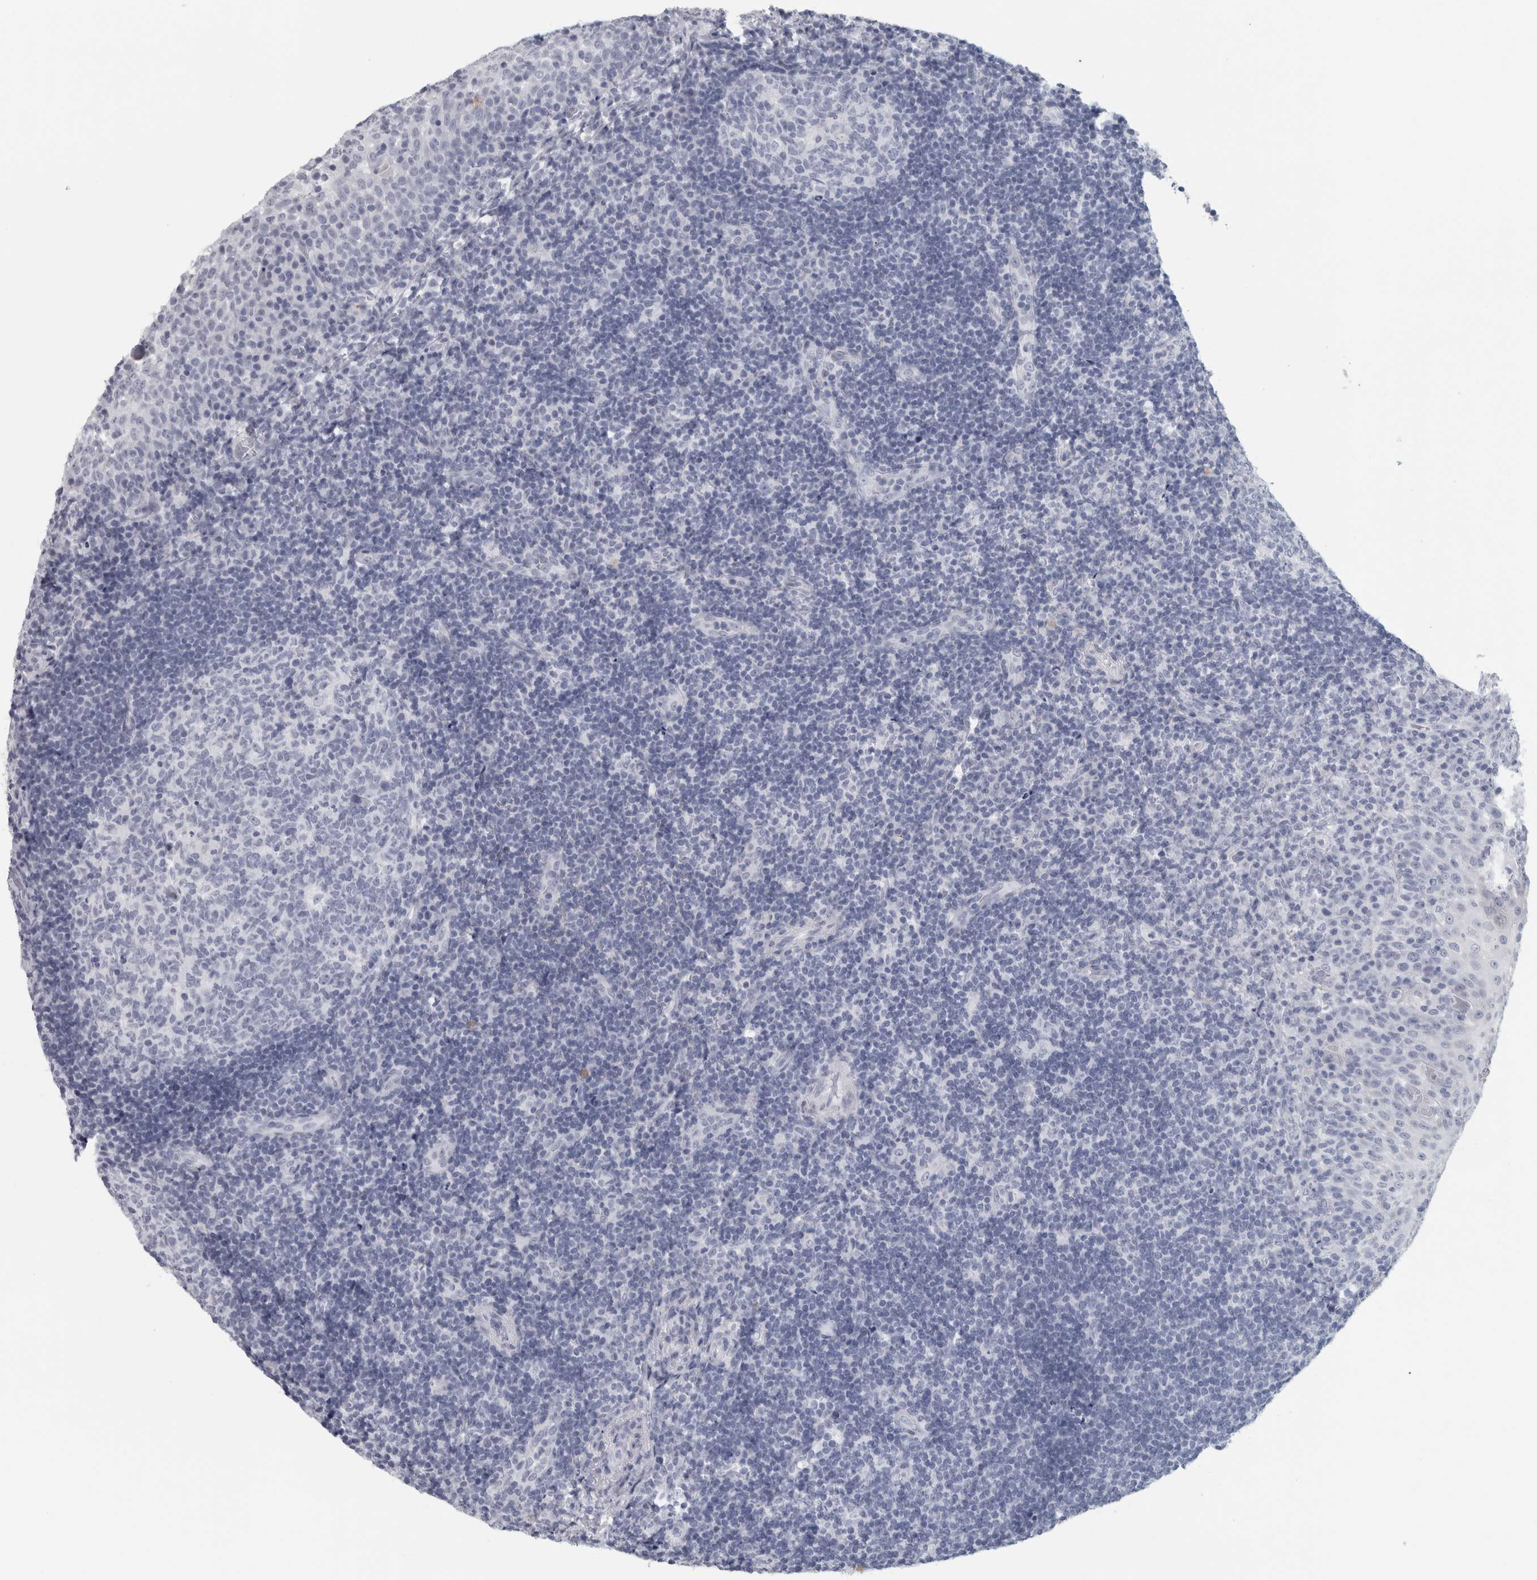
{"staining": {"intensity": "negative", "quantity": "none", "location": "none"}, "tissue": "tonsil", "cell_type": "Germinal center cells", "image_type": "normal", "snomed": [{"axis": "morphology", "description": "Normal tissue, NOS"}, {"axis": "topography", "description": "Tonsil"}], "caption": "Protein analysis of unremarkable tonsil displays no significant positivity in germinal center cells.", "gene": "CPE", "patient": {"sex": "female", "age": 40}}